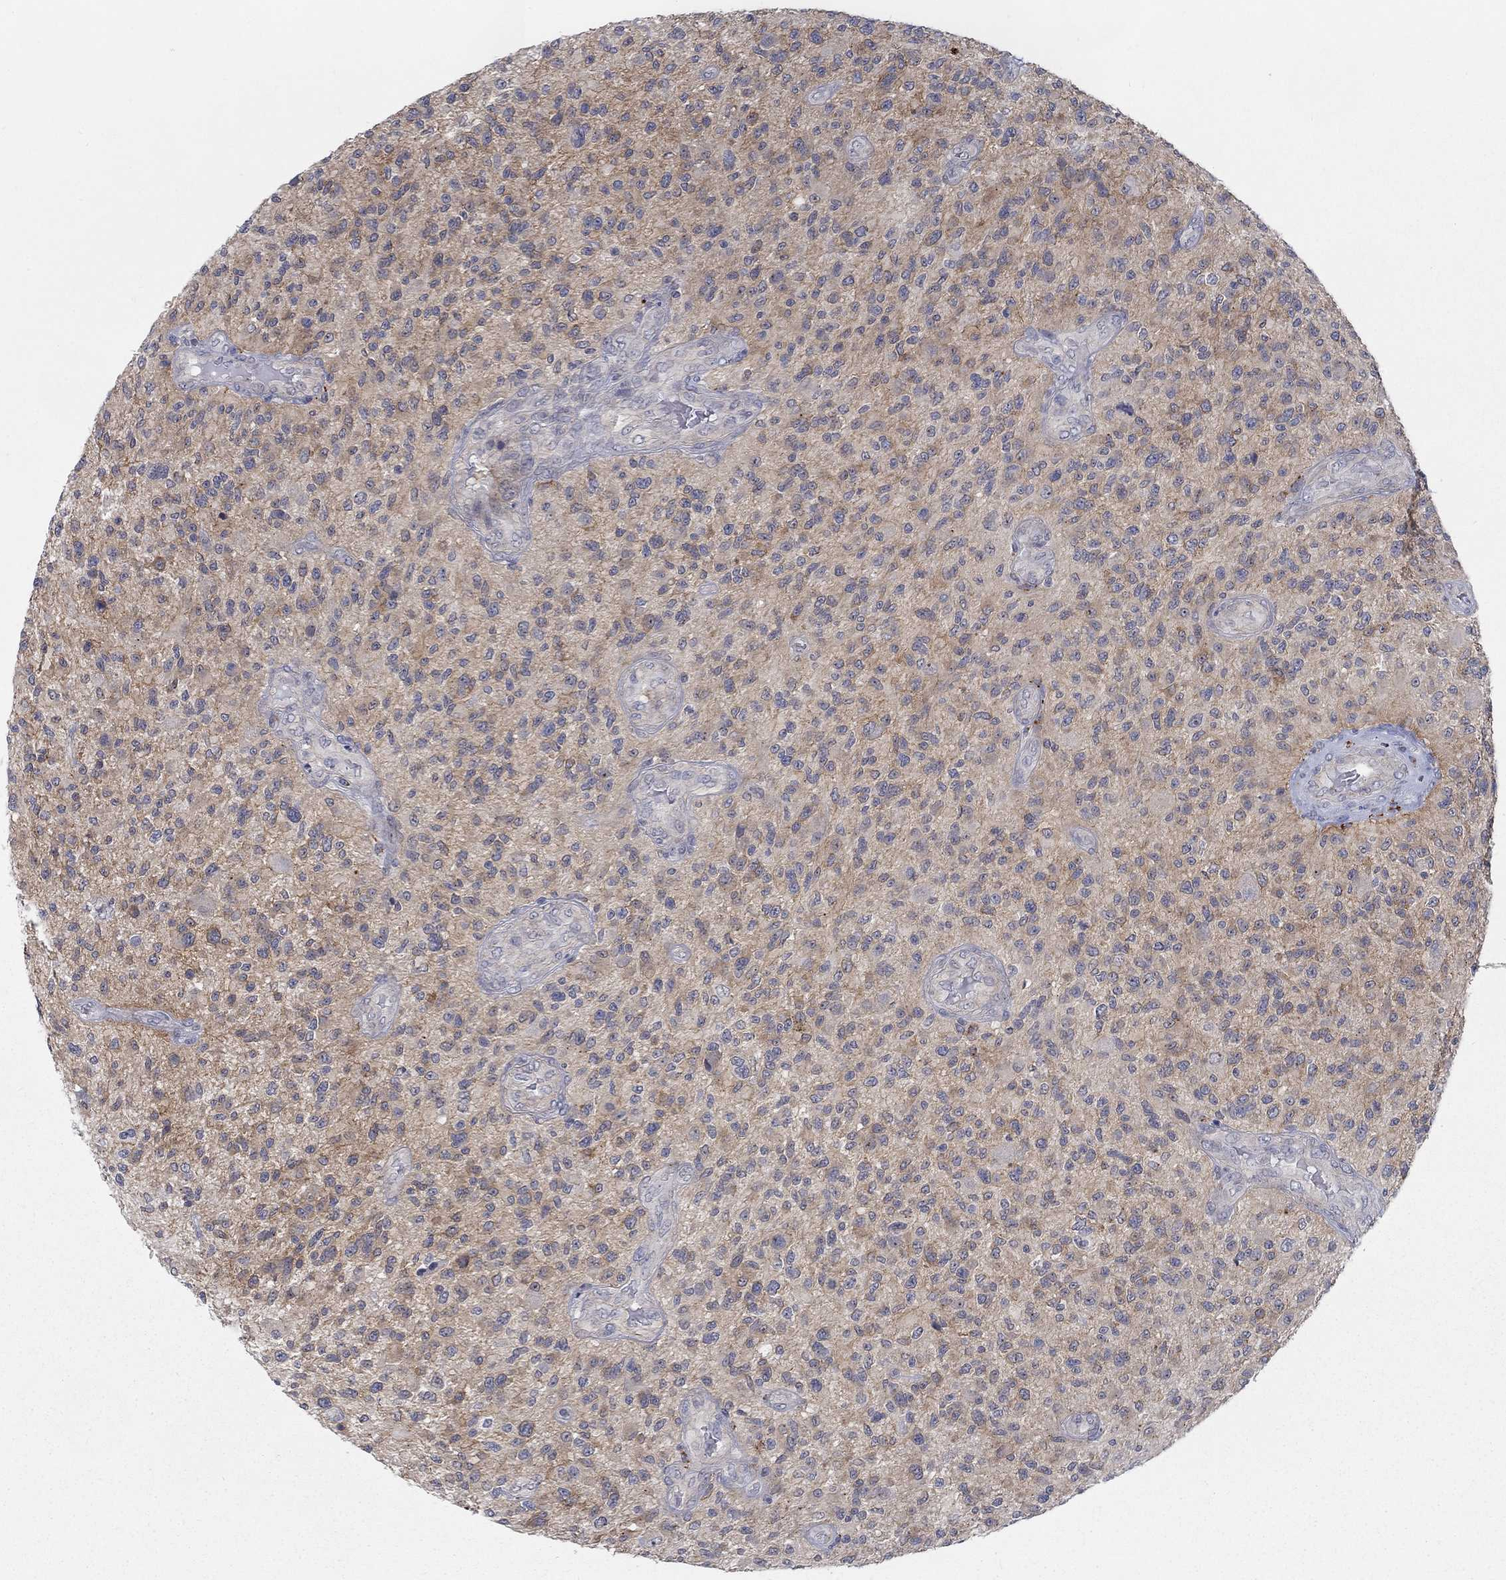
{"staining": {"intensity": "negative", "quantity": "none", "location": "none"}, "tissue": "glioma", "cell_type": "Tumor cells", "image_type": "cancer", "snomed": [{"axis": "morphology", "description": "Glioma, malignant, High grade"}, {"axis": "topography", "description": "Brain"}], "caption": "This image is of glioma stained with immunohistochemistry to label a protein in brown with the nuclei are counter-stained blue. There is no staining in tumor cells.", "gene": "MTSS2", "patient": {"sex": "male", "age": 47}}